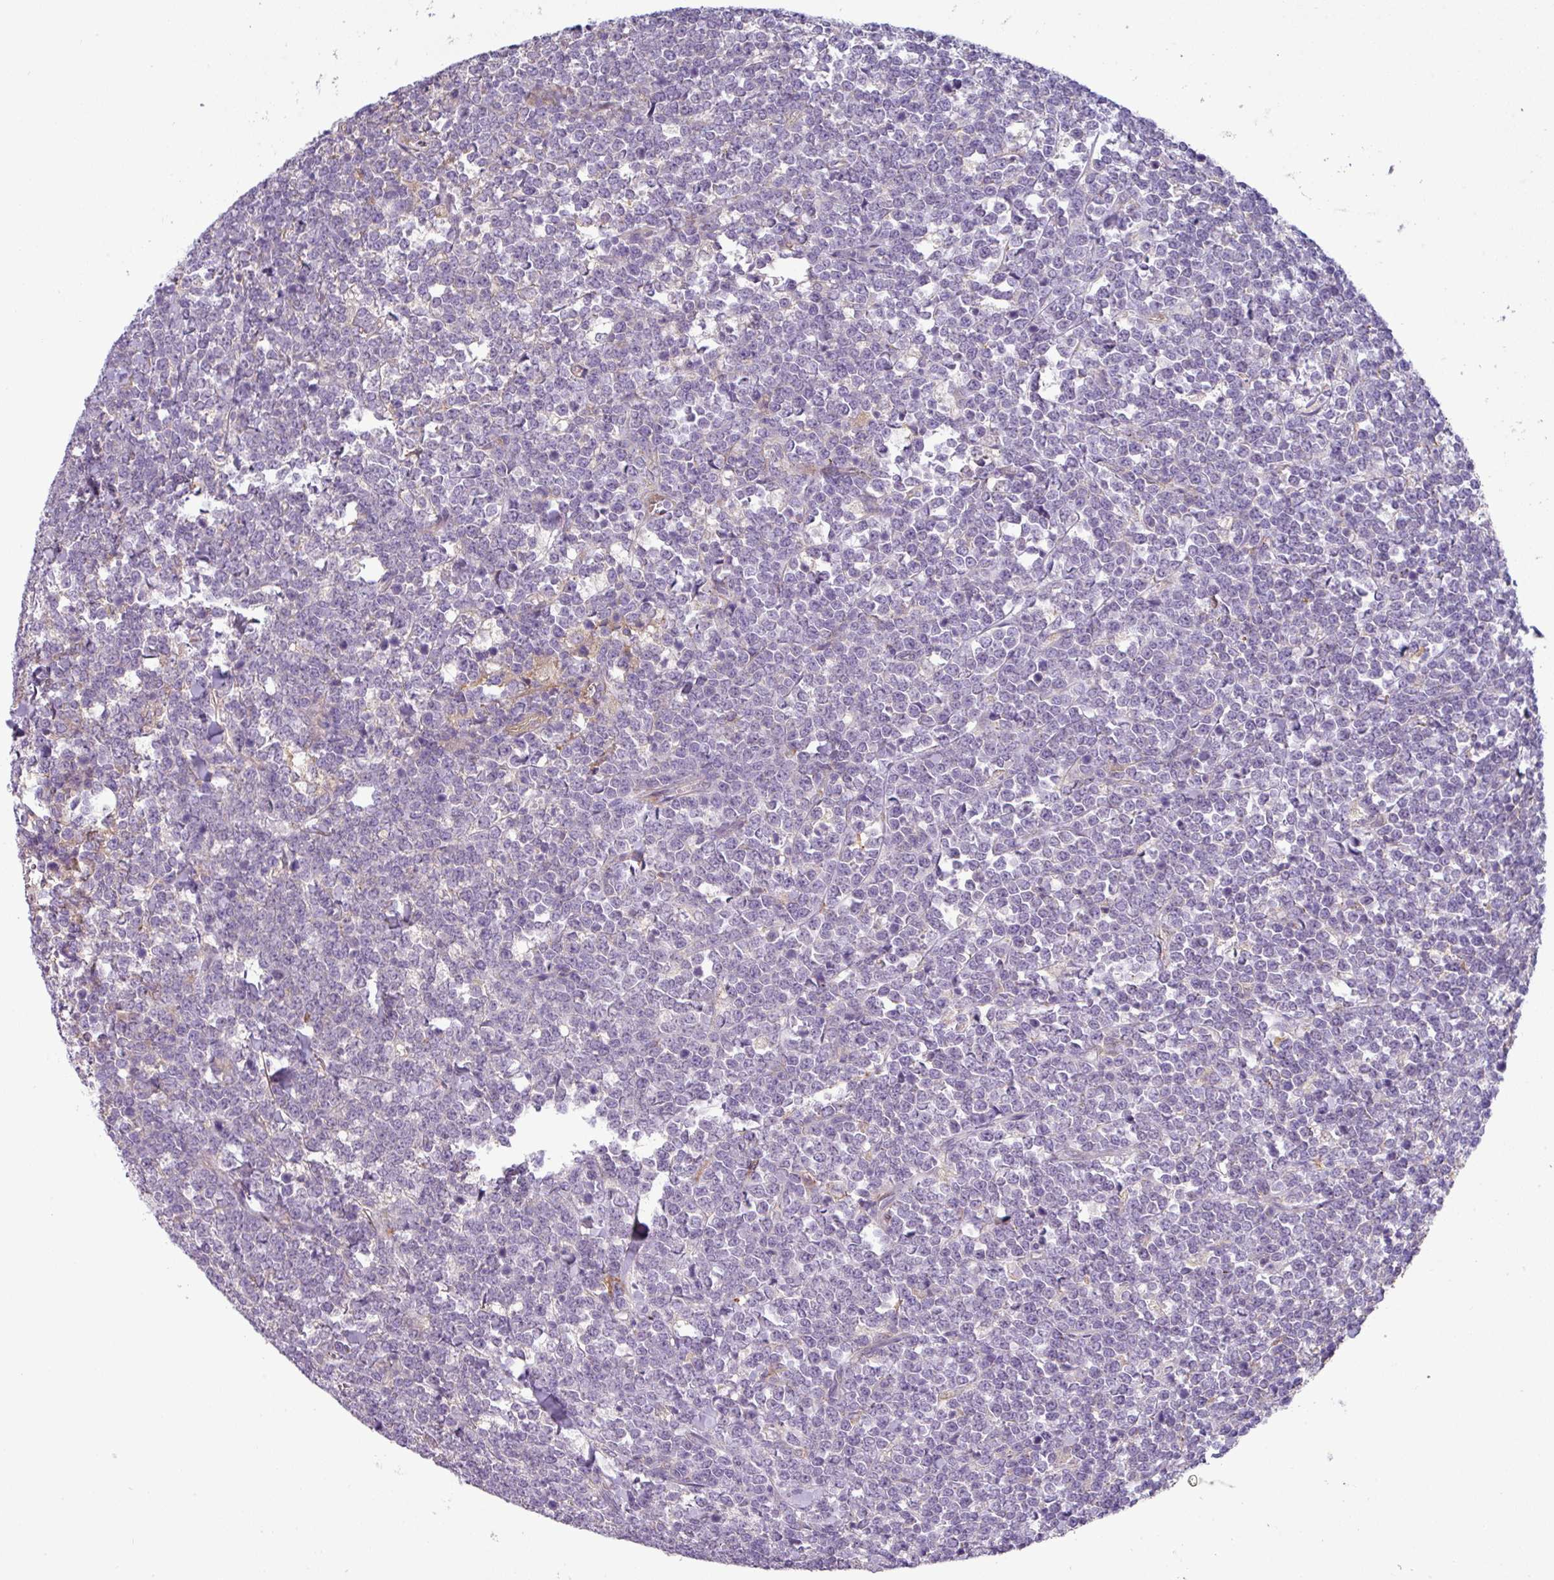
{"staining": {"intensity": "negative", "quantity": "none", "location": "none"}, "tissue": "lymphoma", "cell_type": "Tumor cells", "image_type": "cancer", "snomed": [{"axis": "morphology", "description": "Malignant lymphoma, non-Hodgkin's type, High grade"}, {"axis": "topography", "description": "Small intestine"}, {"axis": "topography", "description": "Colon"}], "caption": "Malignant lymphoma, non-Hodgkin's type (high-grade) stained for a protein using IHC displays no positivity tumor cells.", "gene": "SLC23A2", "patient": {"sex": "male", "age": 8}}